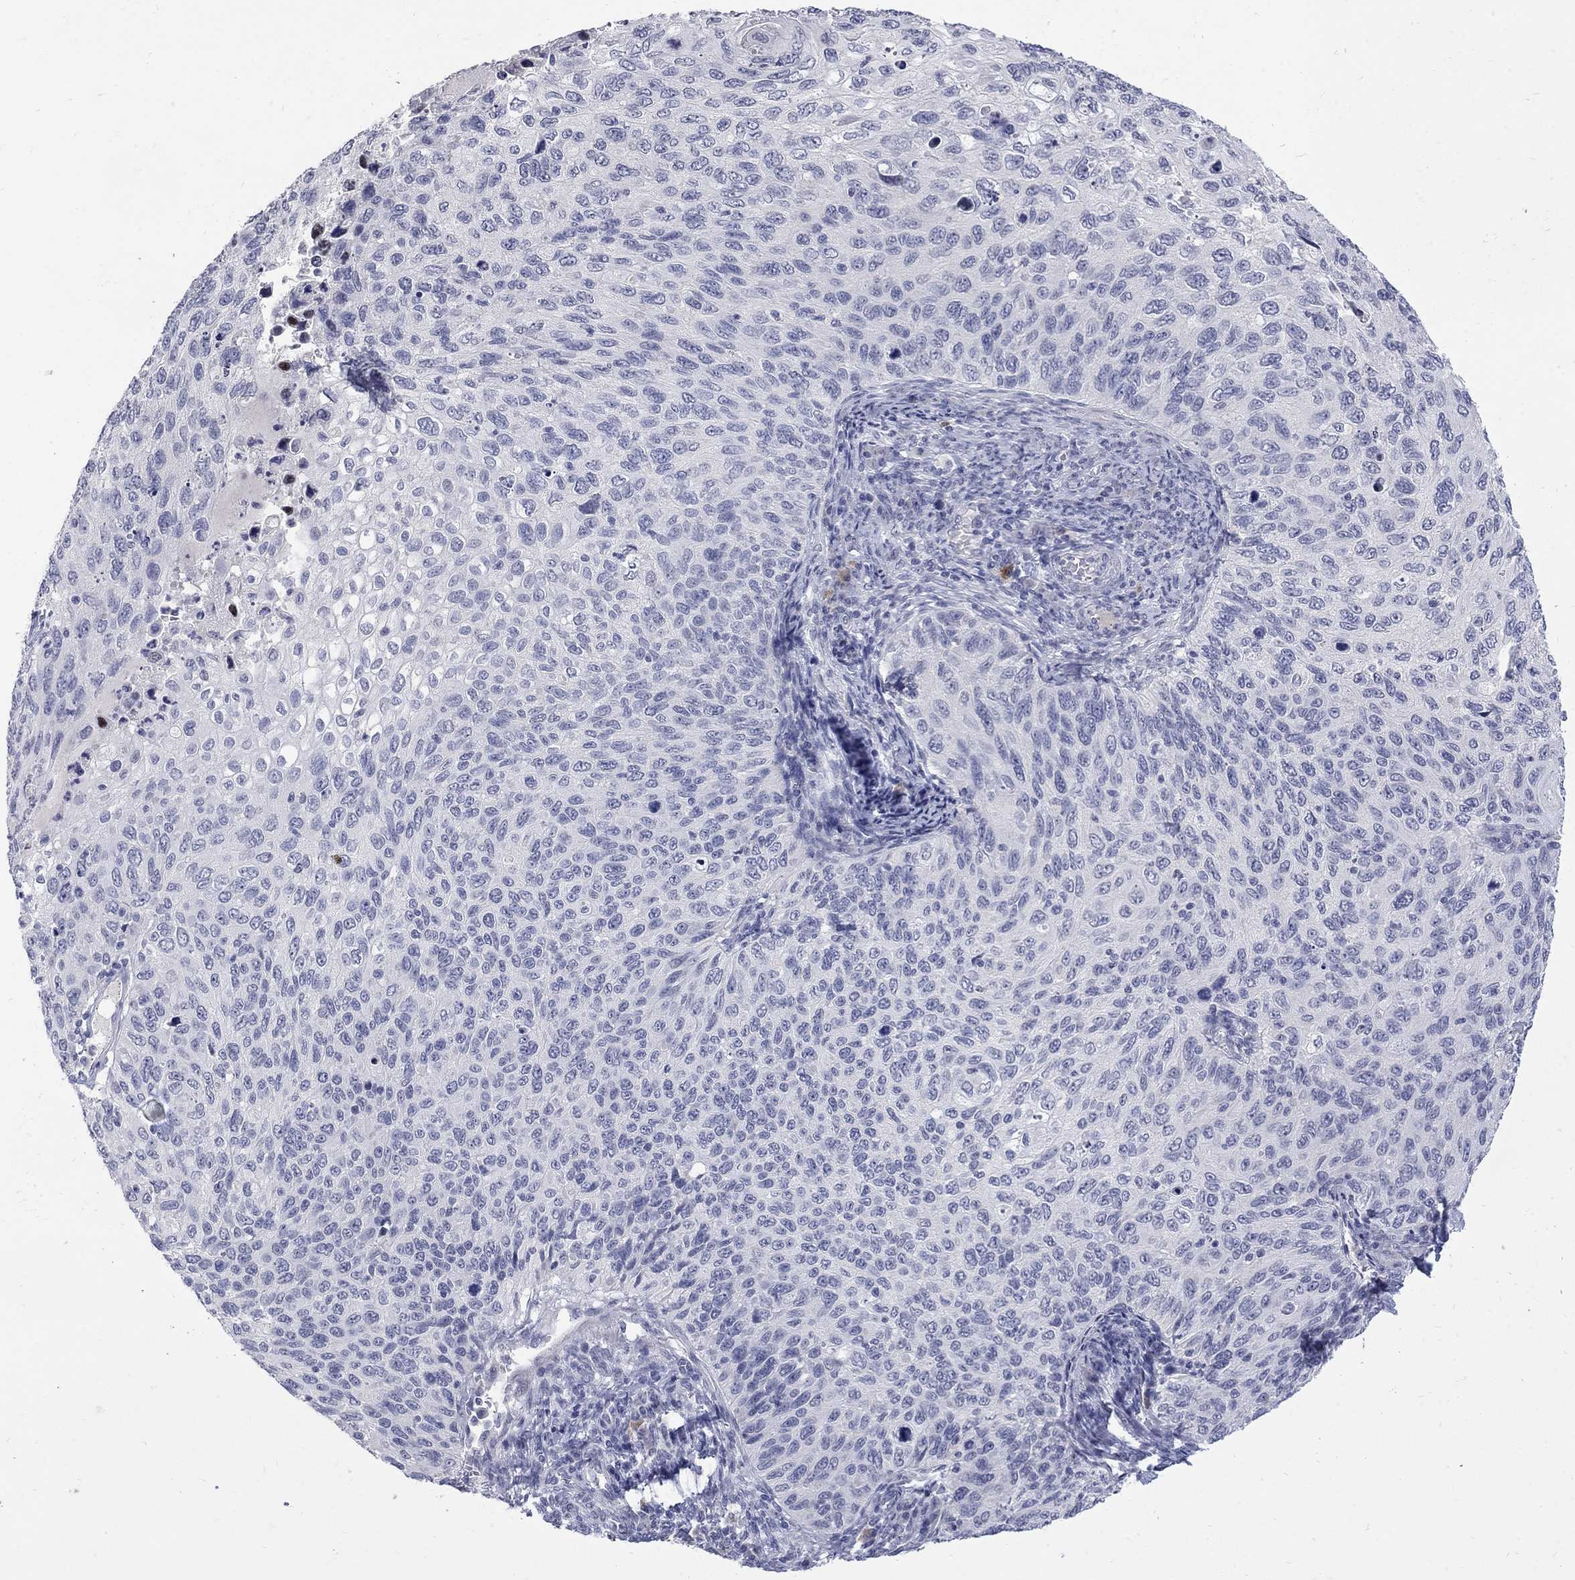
{"staining": {"intensity": "negative", "quantity": "none", "location": "none"}, "tissue": "cervical cancer", "cell_type": "Tumor cells", "image_type": "cancer", "snomed": [{"axis": "morphology", "description": "Squamous cell carcinoma, NOS"}, {"axis": "topography", "description": "Cervix"}], "caption": "Immunohistochemical staining of cervical squamous cell carcinoma reveals no significant staining in tumor cells.", "gene": "CTNND2", "patient": {"sex": "female", "age": 70}}